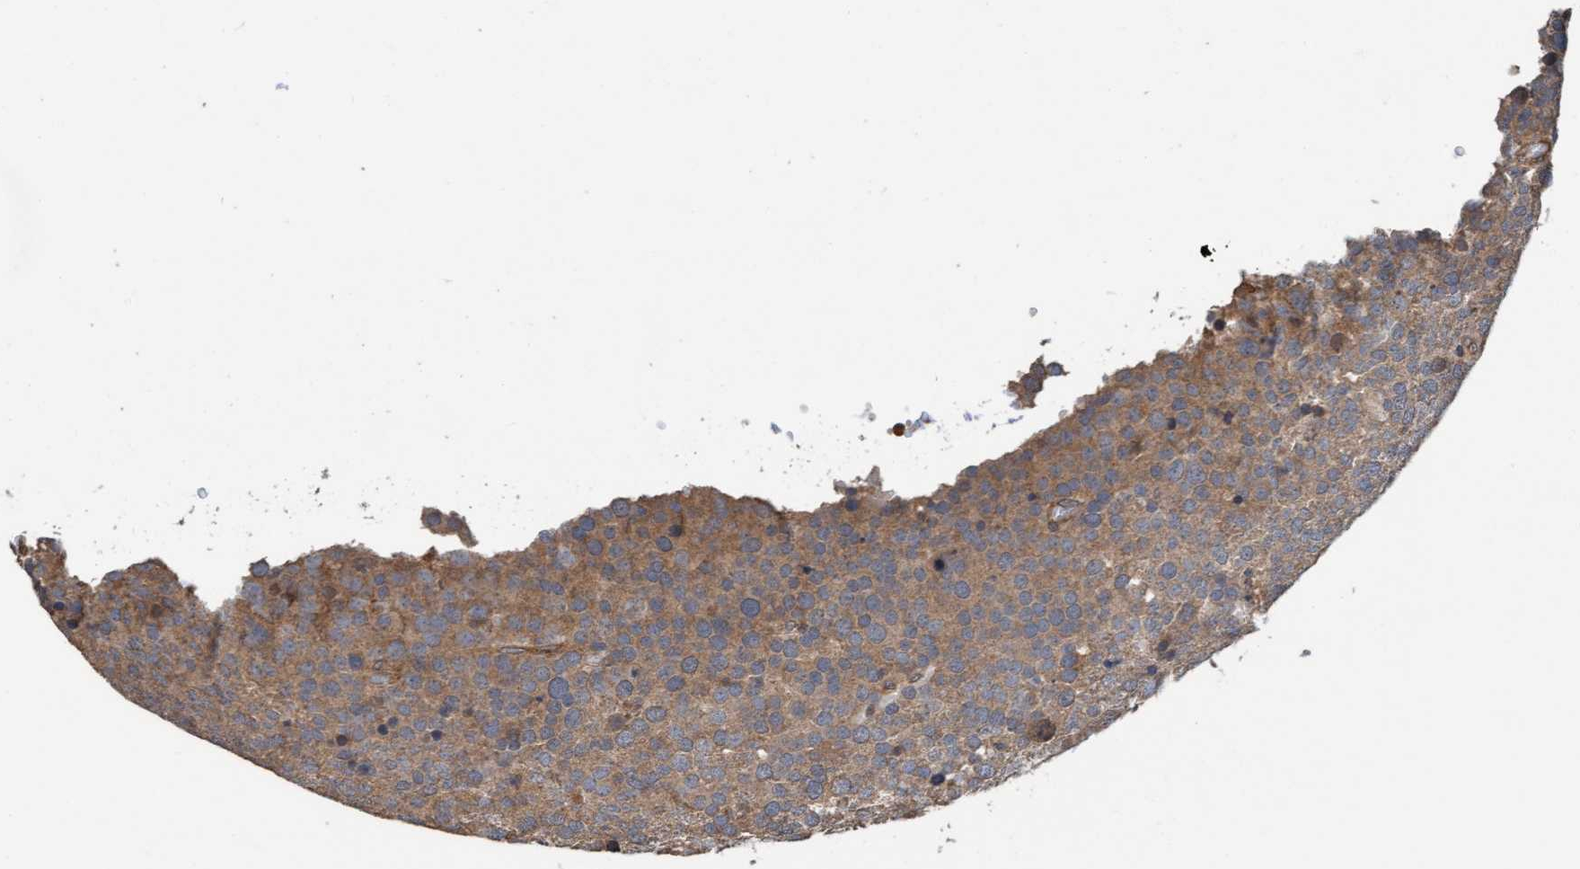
{"staining": {"intensity": "weak", "quantity": ">75%", "location": "cytoplasmic/membranous"}, "tissue": "testis cancer", "cell_type": "Tumor cells", "image_type": "cancer", "snomed": [{"axis": "morphology", "description": "Seminoma, NOS"}, {"axis": "topography", "description": "Testis"}], "caption": "Immunohistochemistry of seminoma (testis) exhibits low levels of weak cytoplasmic/membranous staining in approximately >75% of tumor cells.", "gene": "MLXIP", "patient": {"sex": "male", "age": 71}}